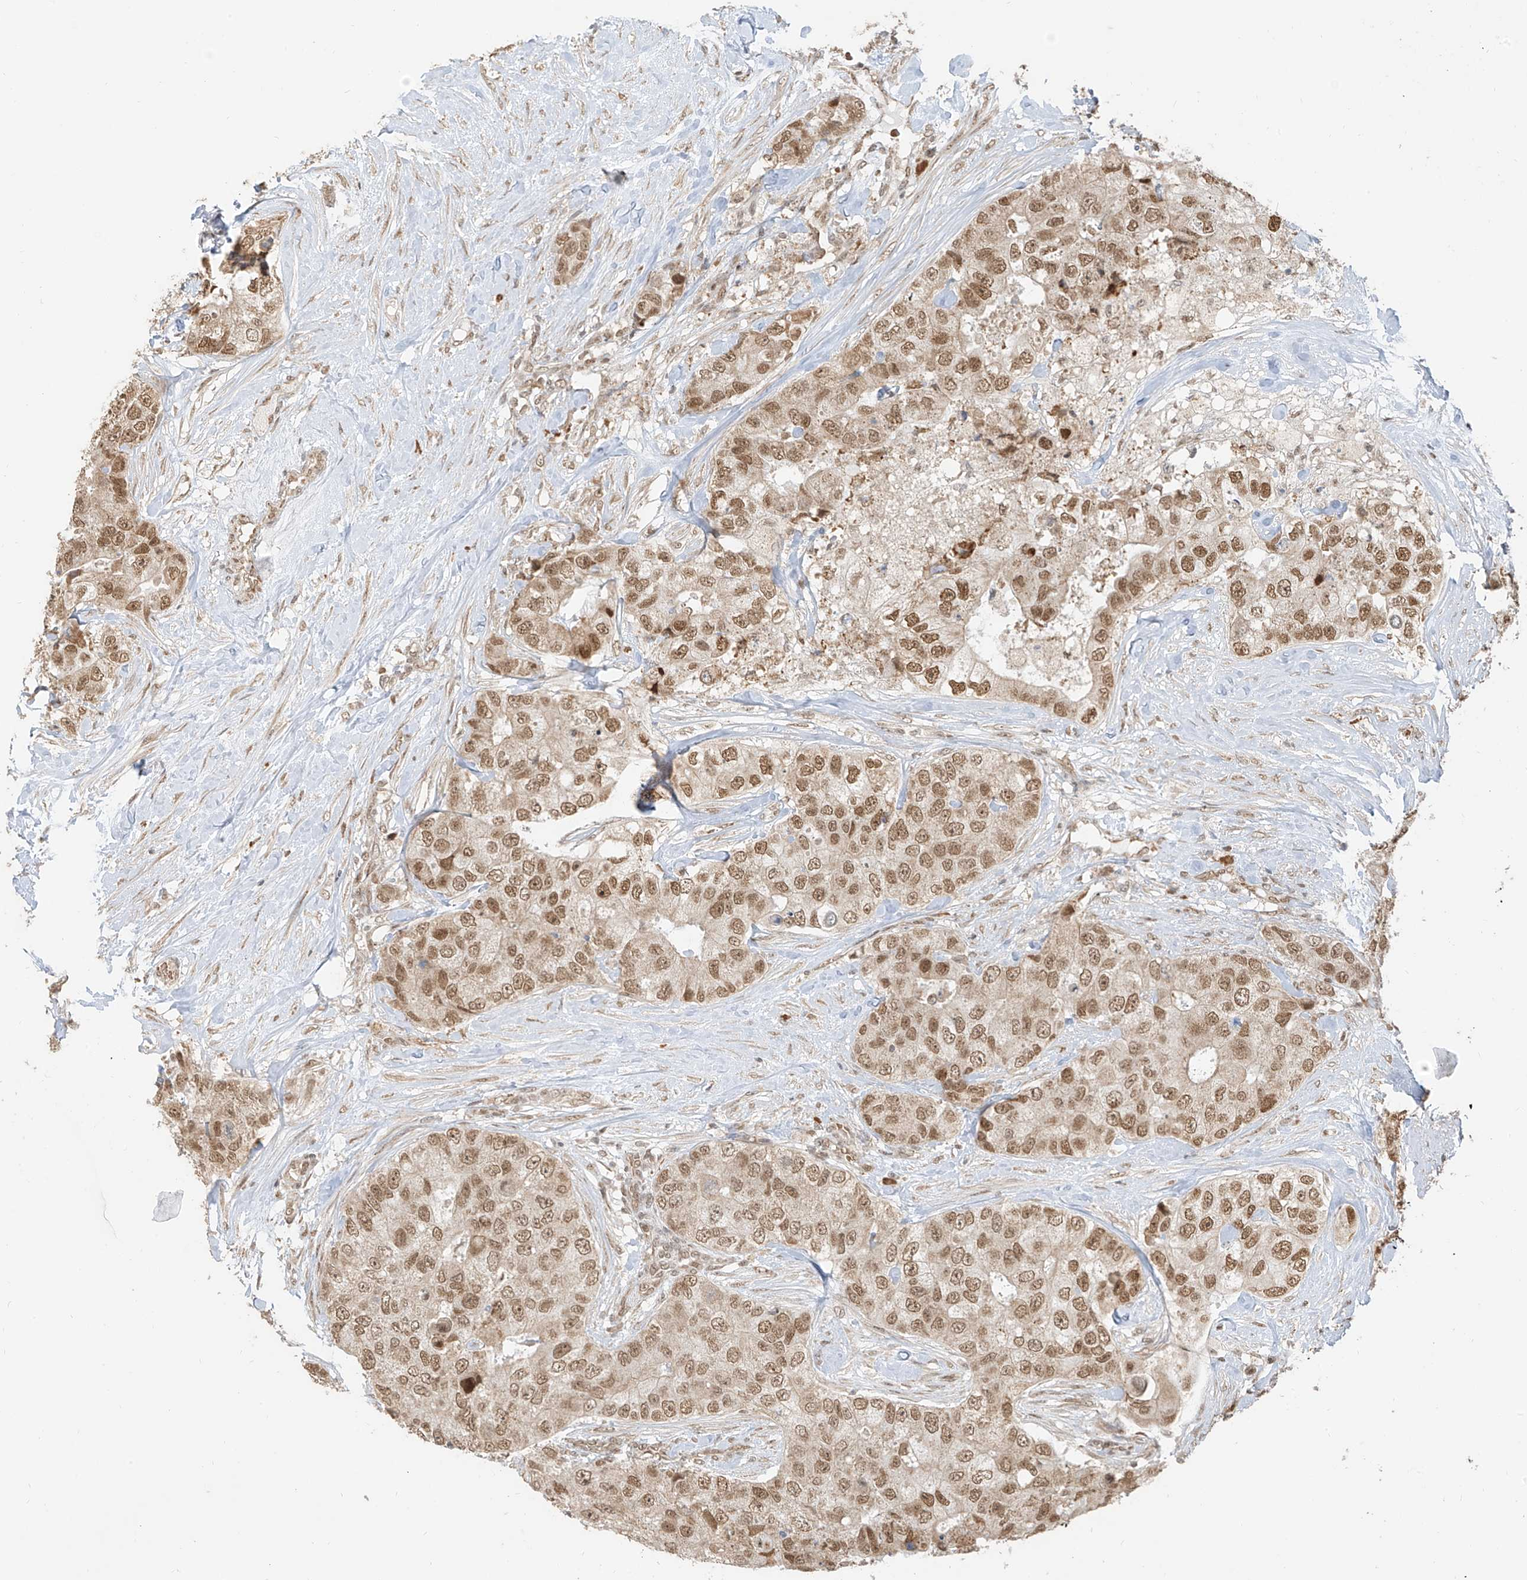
{"staining": {"intensity": "moderate", "quantity": ">75%", "location": "nuclear"}, "tissue": "breast cancer", "cell_type": "Tumor cells", "image_type": "cancer", "snomed": [{"axis": "morphology", "description": "Duct carcinoma"}, {"axis": "topography", "description": "Breast"}], "caption": "Invasive ductal carcinoma (breast) was stained to show a protein in brown. There is medium levels of moderate nuclear positivity in approximately >75% of tumor cells.", "gene": "ZMYM2", "patient": {"sex": "female", "age": 62}}